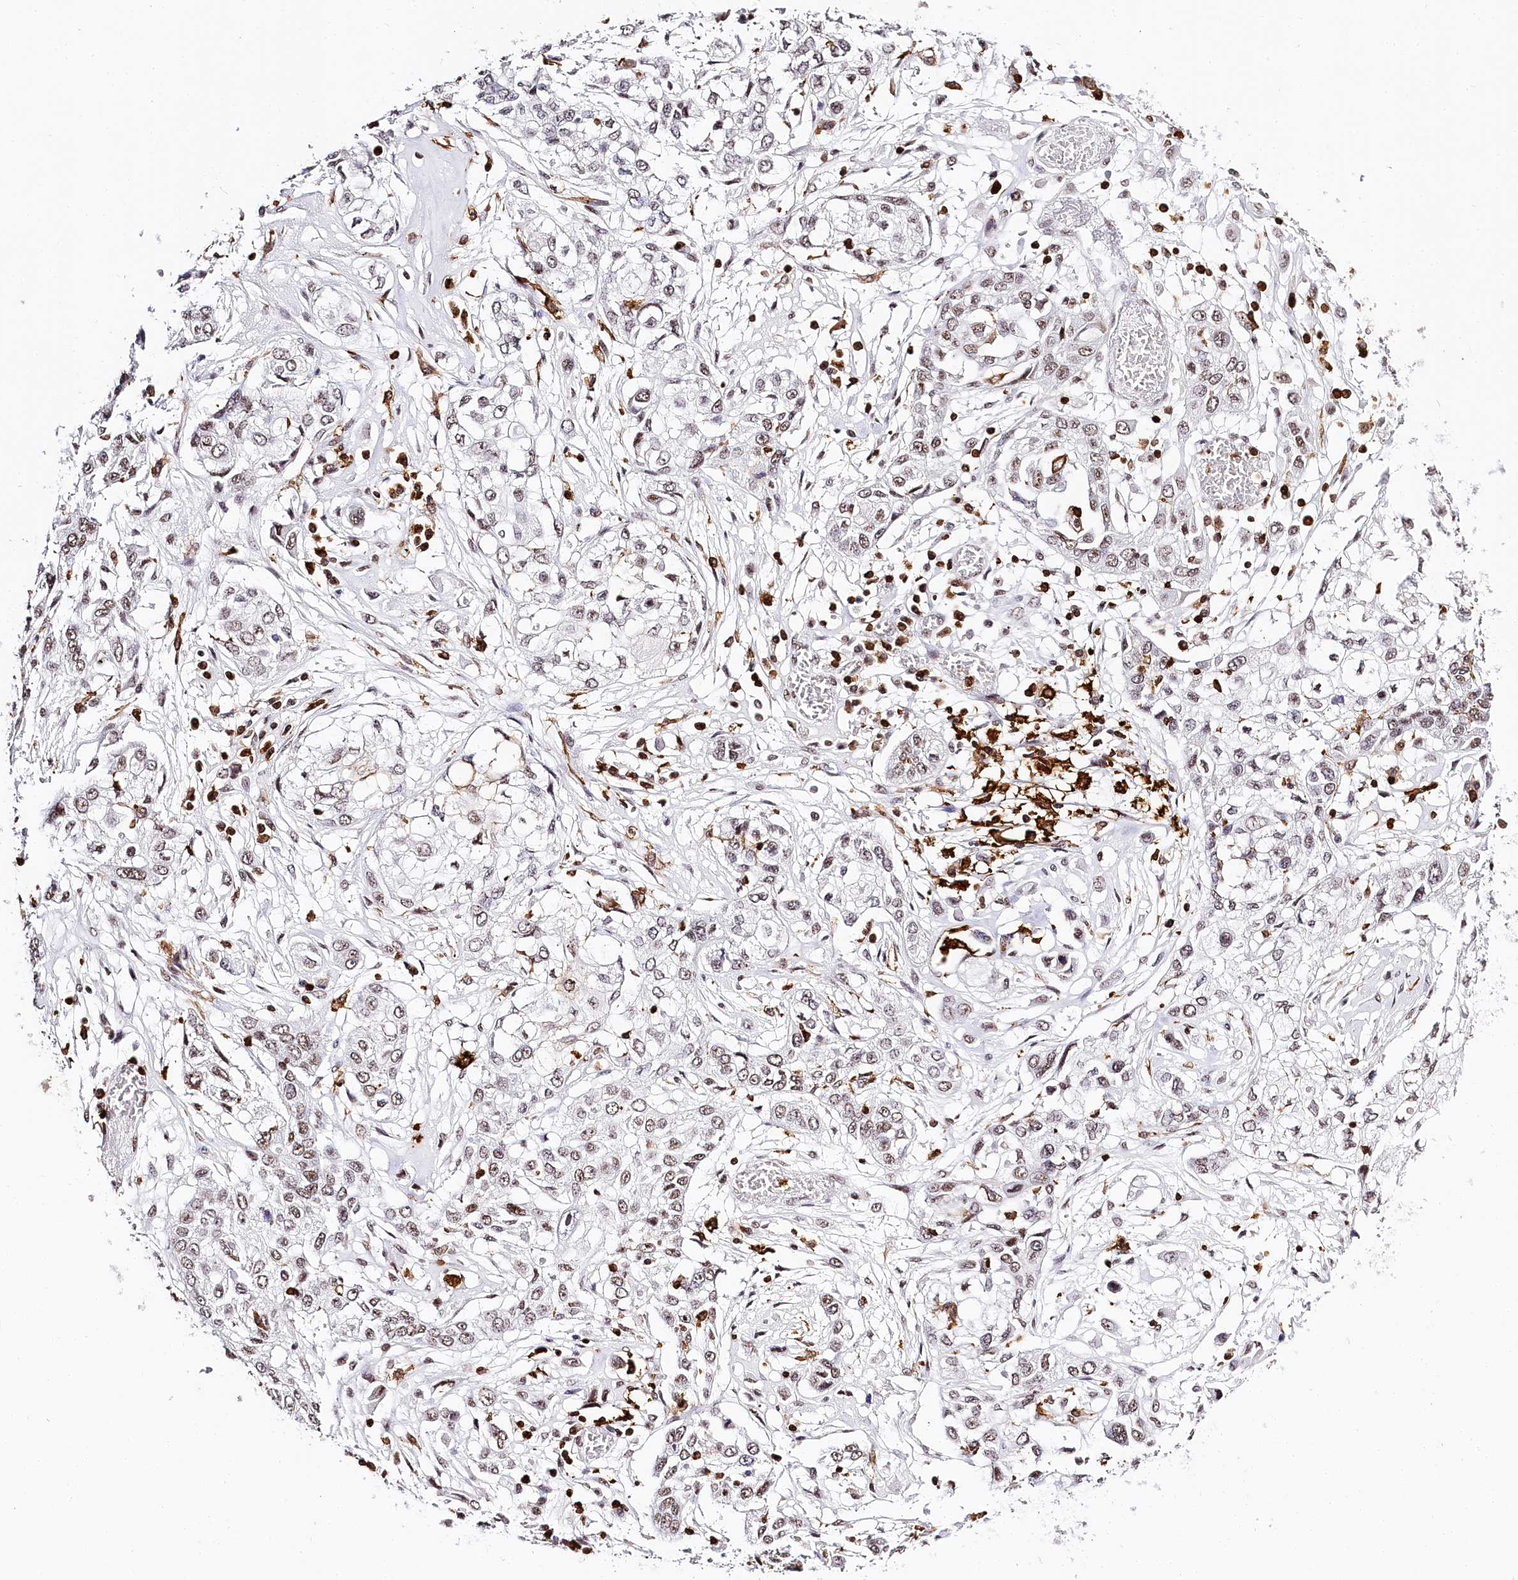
{"staining": {"intensity": "weak", "quantity": "<25%", "location": "nuclear"}, "tissue": "lung cancer", "cell_type": "Tumor cells", "image_type": "cancer", "snomed": [{"axis": "morphology", "description": "Squamous cell carcinoma, NOS"}, {"axis": "topography", "description": "Lung"}], "caption": "IHC histopathology image of neoplastic tissue: human lung squamous cell carcinoma stained with DAB (3,3'-diaminobenzidine) reveals no significant protein expression in tumor cells.", "gene": "BARD1", "patient": {"sex": "male", "age": 71}}